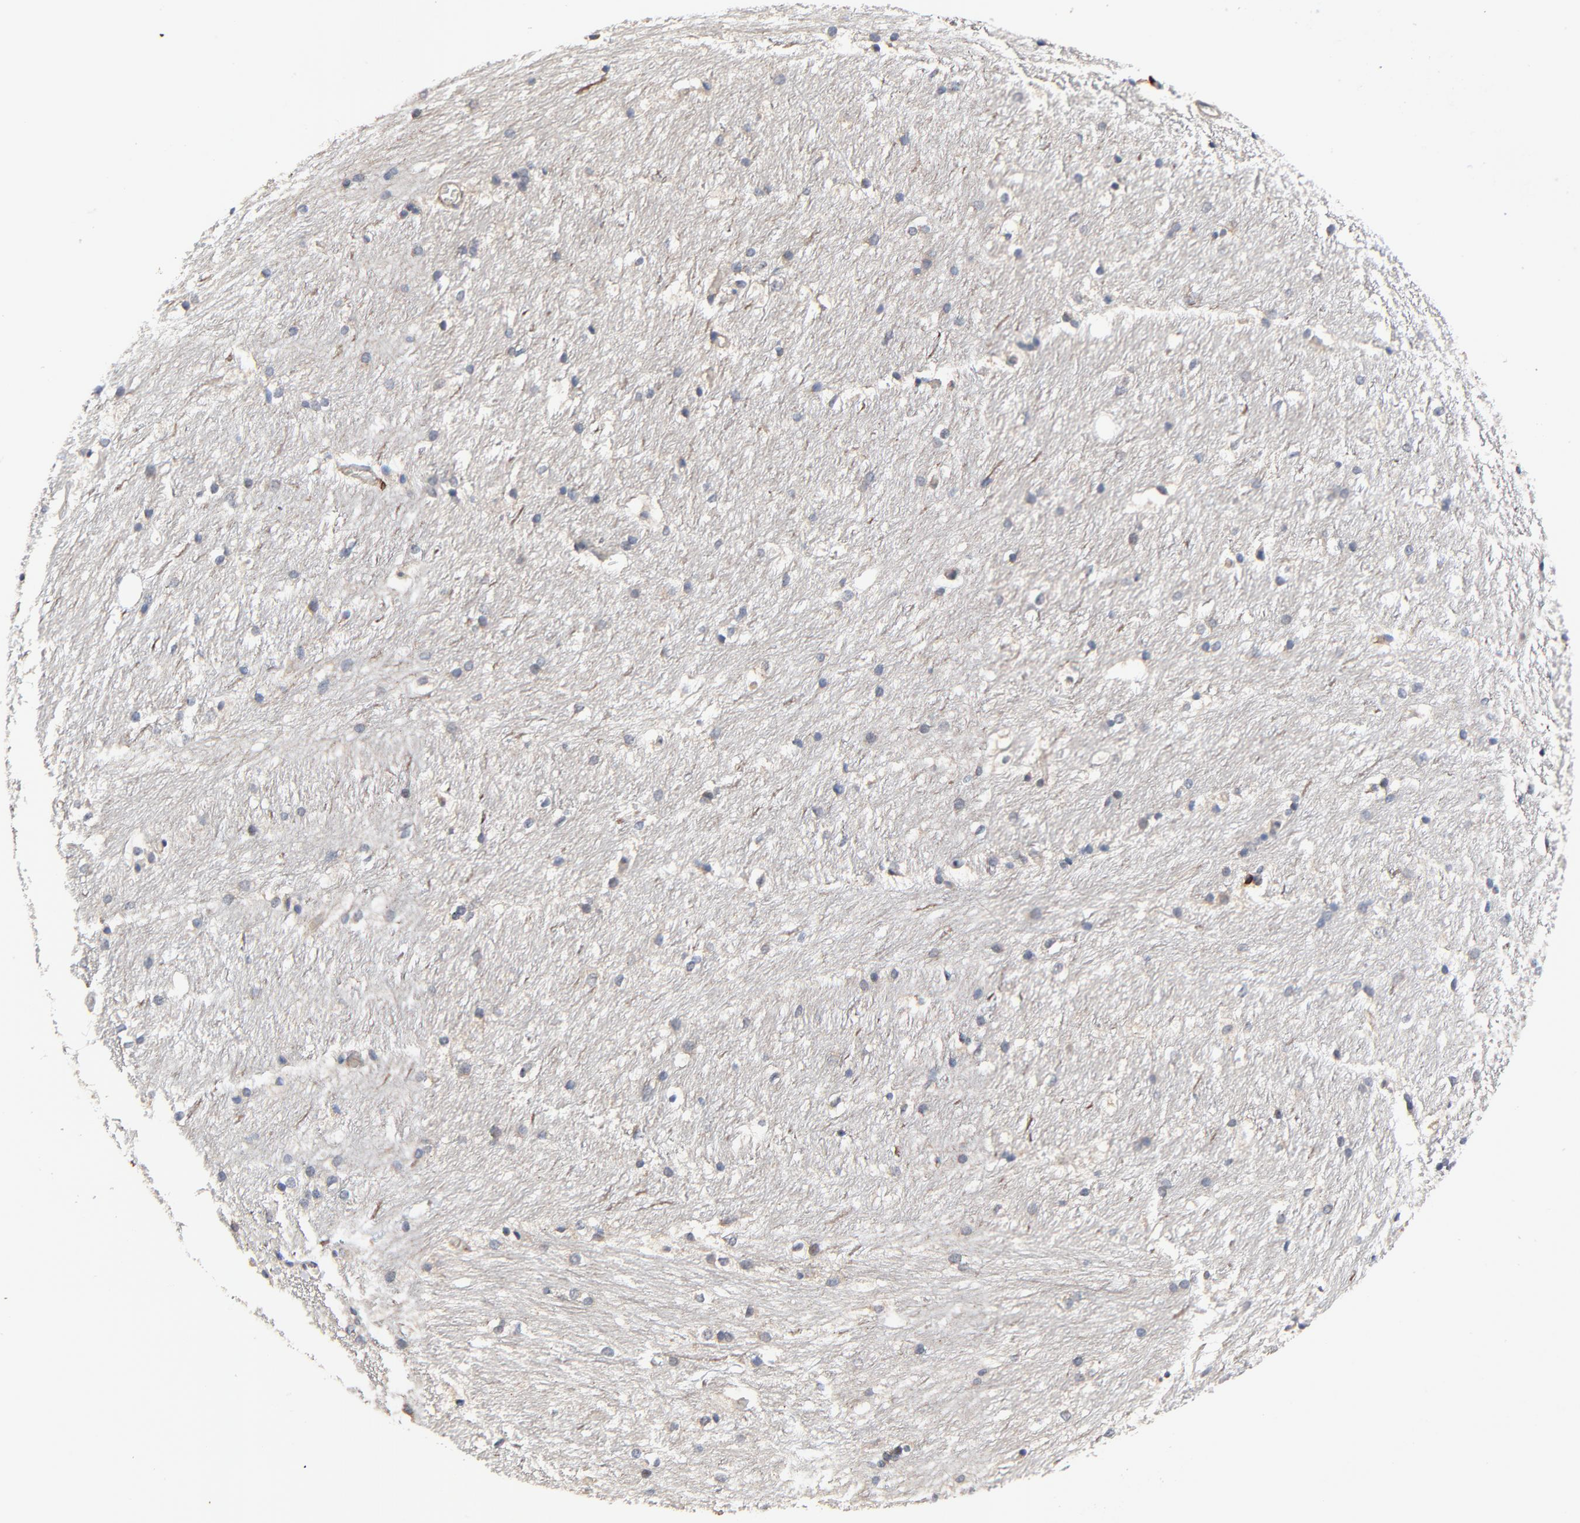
{"staining": {"intensity": "negative", "quantity": "none", "location": "none"}, "tissue": "caudate", "cell_type": "Glial cells", "image_type": "normal", "snomed": [{"axis": "morphology", "description": "Normal tissue, NOS"}, {"axis": "topography", "description": "Lateral ventricle wall"}], "caption": "A high-resolution histopathology image shows immunohistochemistry (IHC) staining of normal caudate, which shows no significant staining in glial cells.", "gene": "SKAP1", "patient": {"sex": "female", "age": 19}}